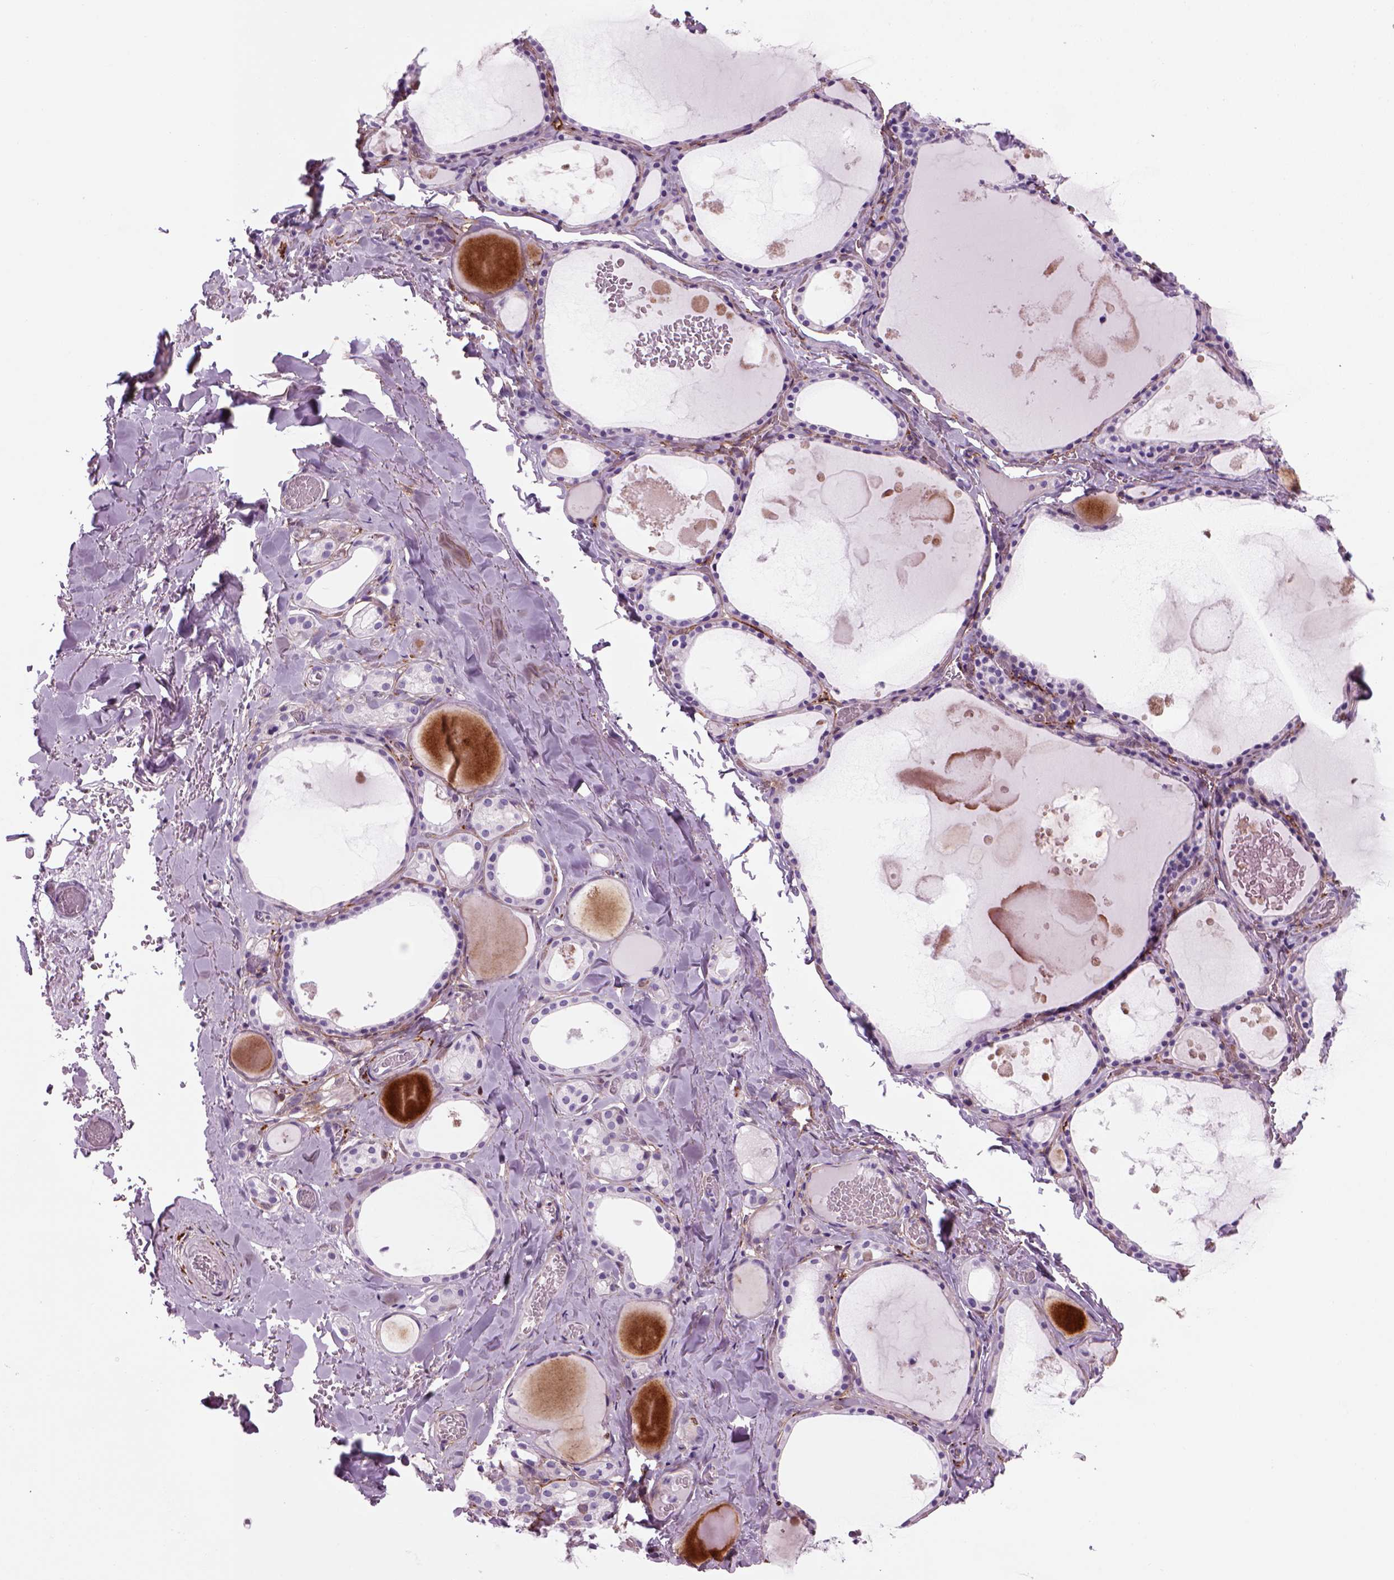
{"staining": {"intensity": "negative", "quantity": "none", "location": "none"}, "tissue": "thyroid gland", "cell_type": "Glandular cells", "image_type": "normal", "snomed": [{"axis": "morphology", "description": "Normal tissue, NOS"}, {"axis": "topography", "description": "Thyroid gland"}], "caption": "Immunohistochemical staining of normal thyroid gland shows no significant expression in glandular cells. (DAB immunohistochemistry with hematoxylin counter stain).", "gene": "MARCKS", "patient": {"sex": "male", "age": 56}}